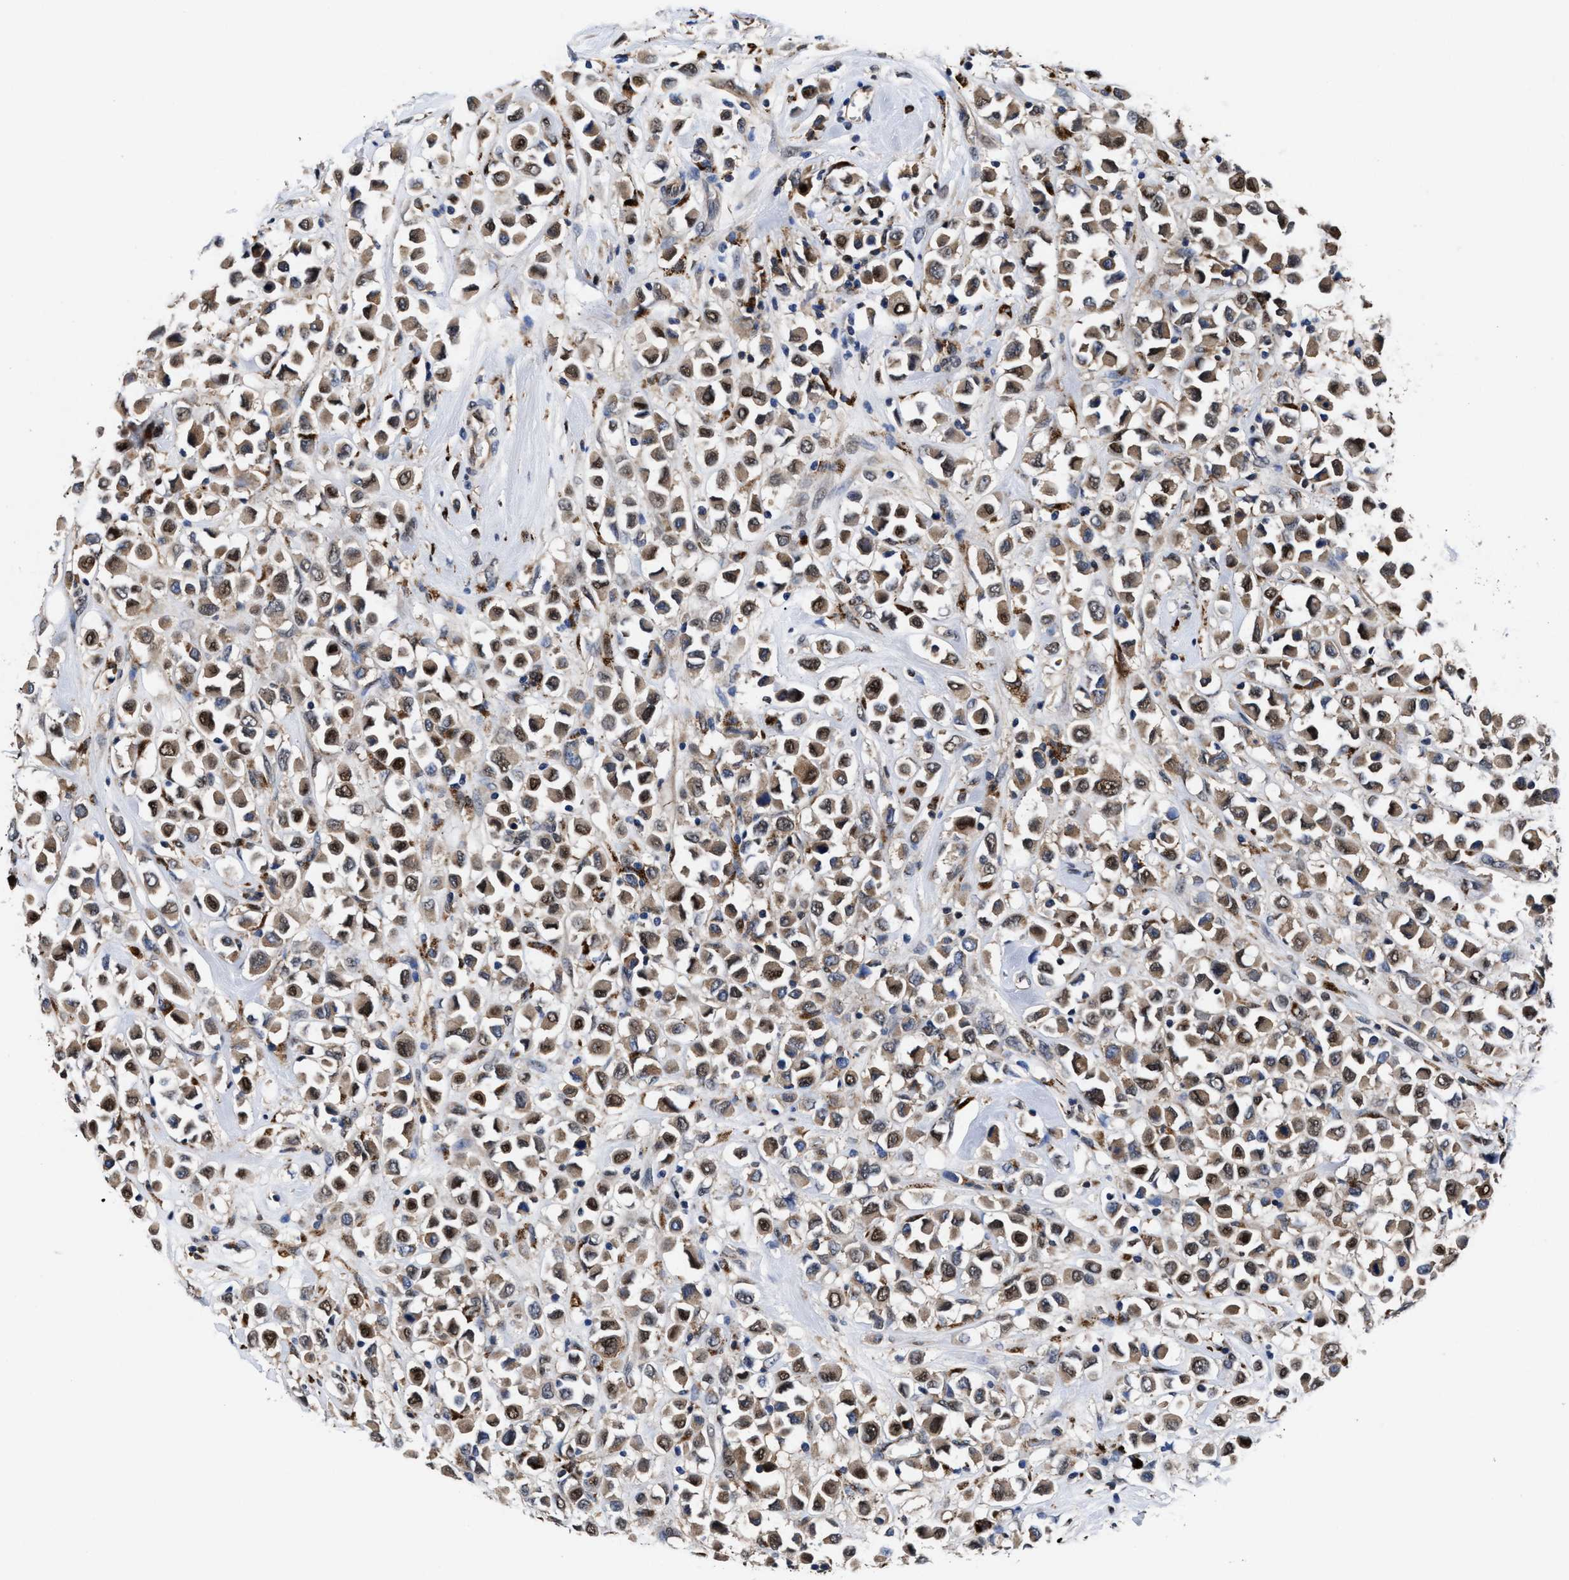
{"staining": {"intensity": "moderate", "quantity": ">75%", "location": "cytoplasmic/membranous,nuclear"}, "tissue": "breast cancer", "cell_type": "Tumor cells", "image_type": "cancer", "snomed": [{"axis": "morphology", "description": "Duct carcinoma"}, {"axis": "topography", "description": "Breast"}], "caption": "Protein expression analysis of breast infiltrating ductal carcinoma exhibits moderate cytoplasmic/membranous and nuclear staining in approximately >75% of tumor cells.", "gene": "ACLY", "patient": {"sex": "female", "age": 61}}